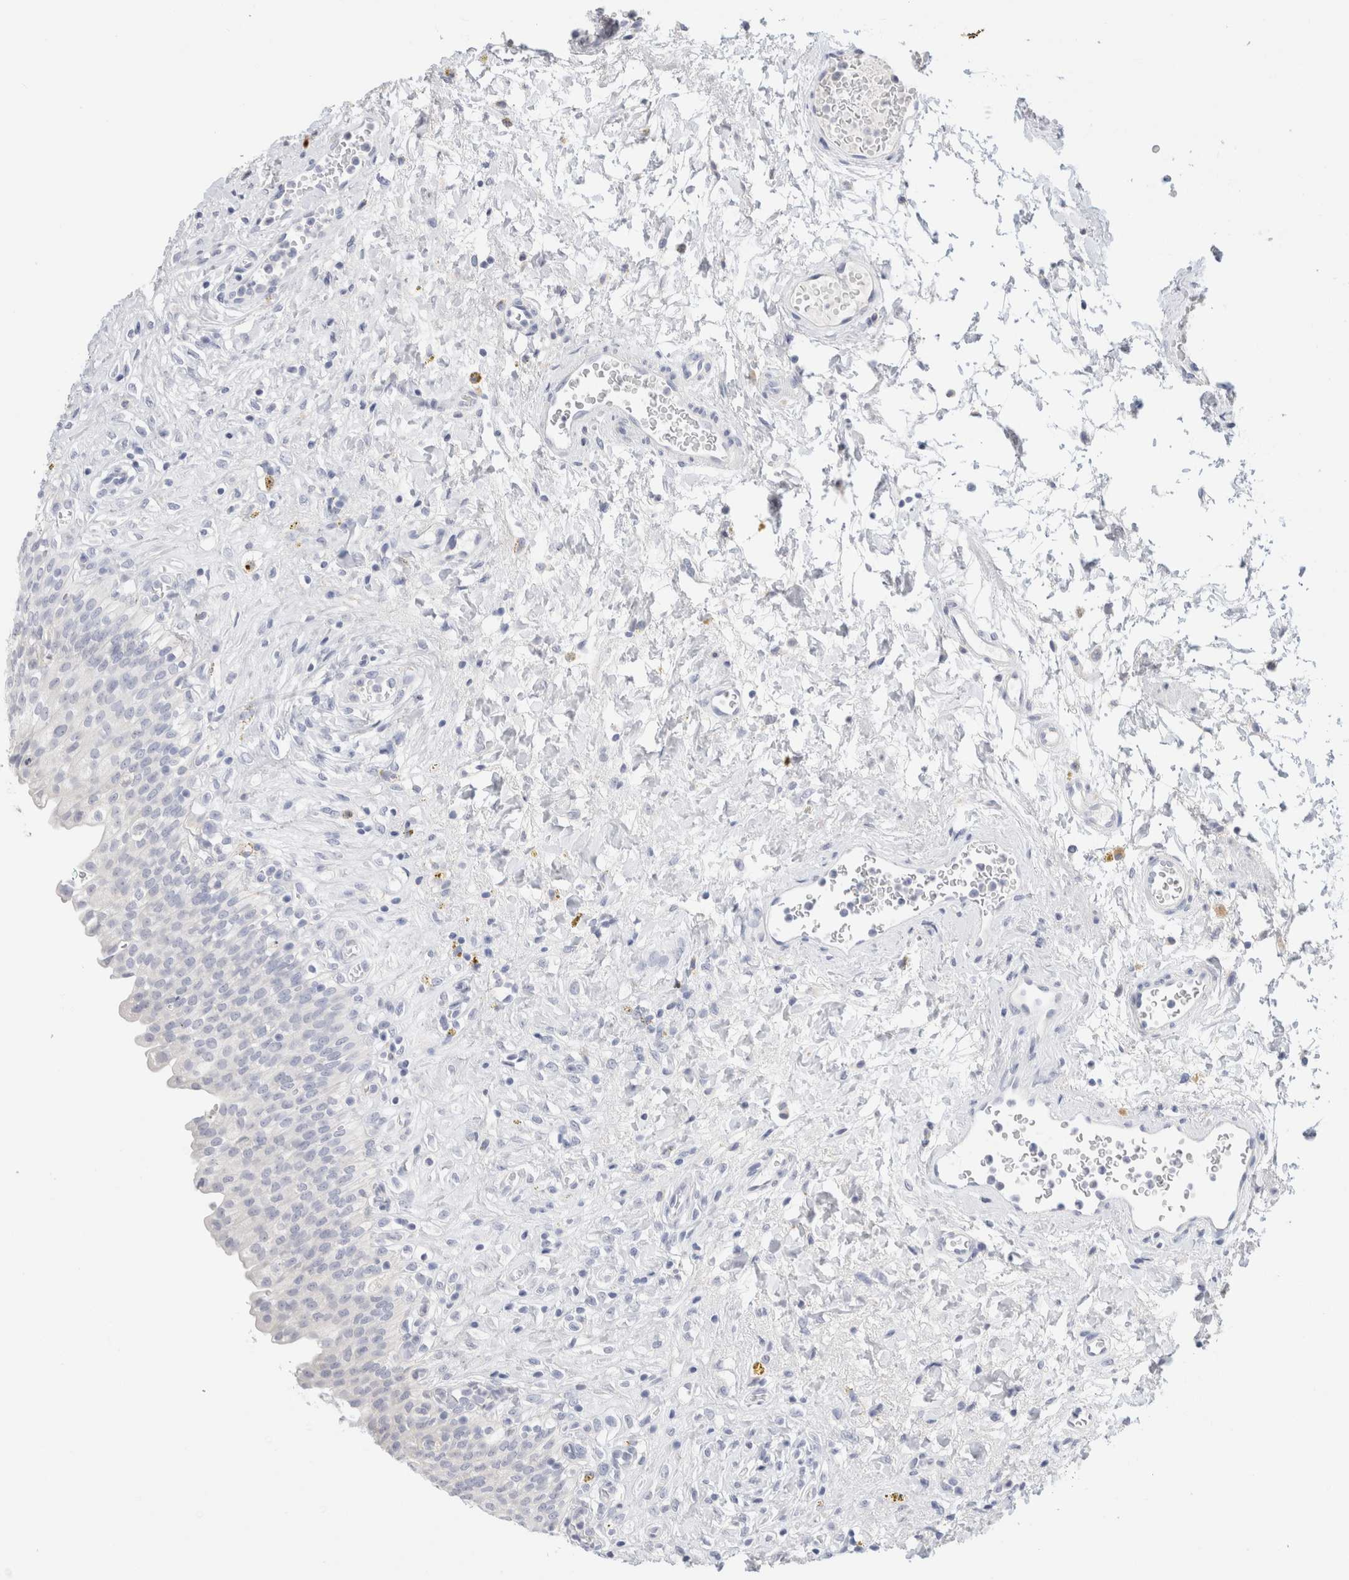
{"staining": {"intensity": "negative", "quantity": "none", "location": "none"}, "tissue": "urinary bladder", "cell_type": "Urothelial cells", "image_type": "normal", "snomed": [{"axis": "morphology", "description": "Urothelial carcinoma, High grade"}, {"axis": "topography", "description": "Urinary bladder"}], "caption": "Immunohistochemistry (IHC) micrograph of unremarkable urinary bladder: human urinary bladder stained with DAB exhibits no significant protein positivity in urothelial cells. (Immunohistochemistry (IHC), brightfield microscopy, high magnification).", "gene": "GADD45G", "patient": {"sex": "male", "age": 46}}